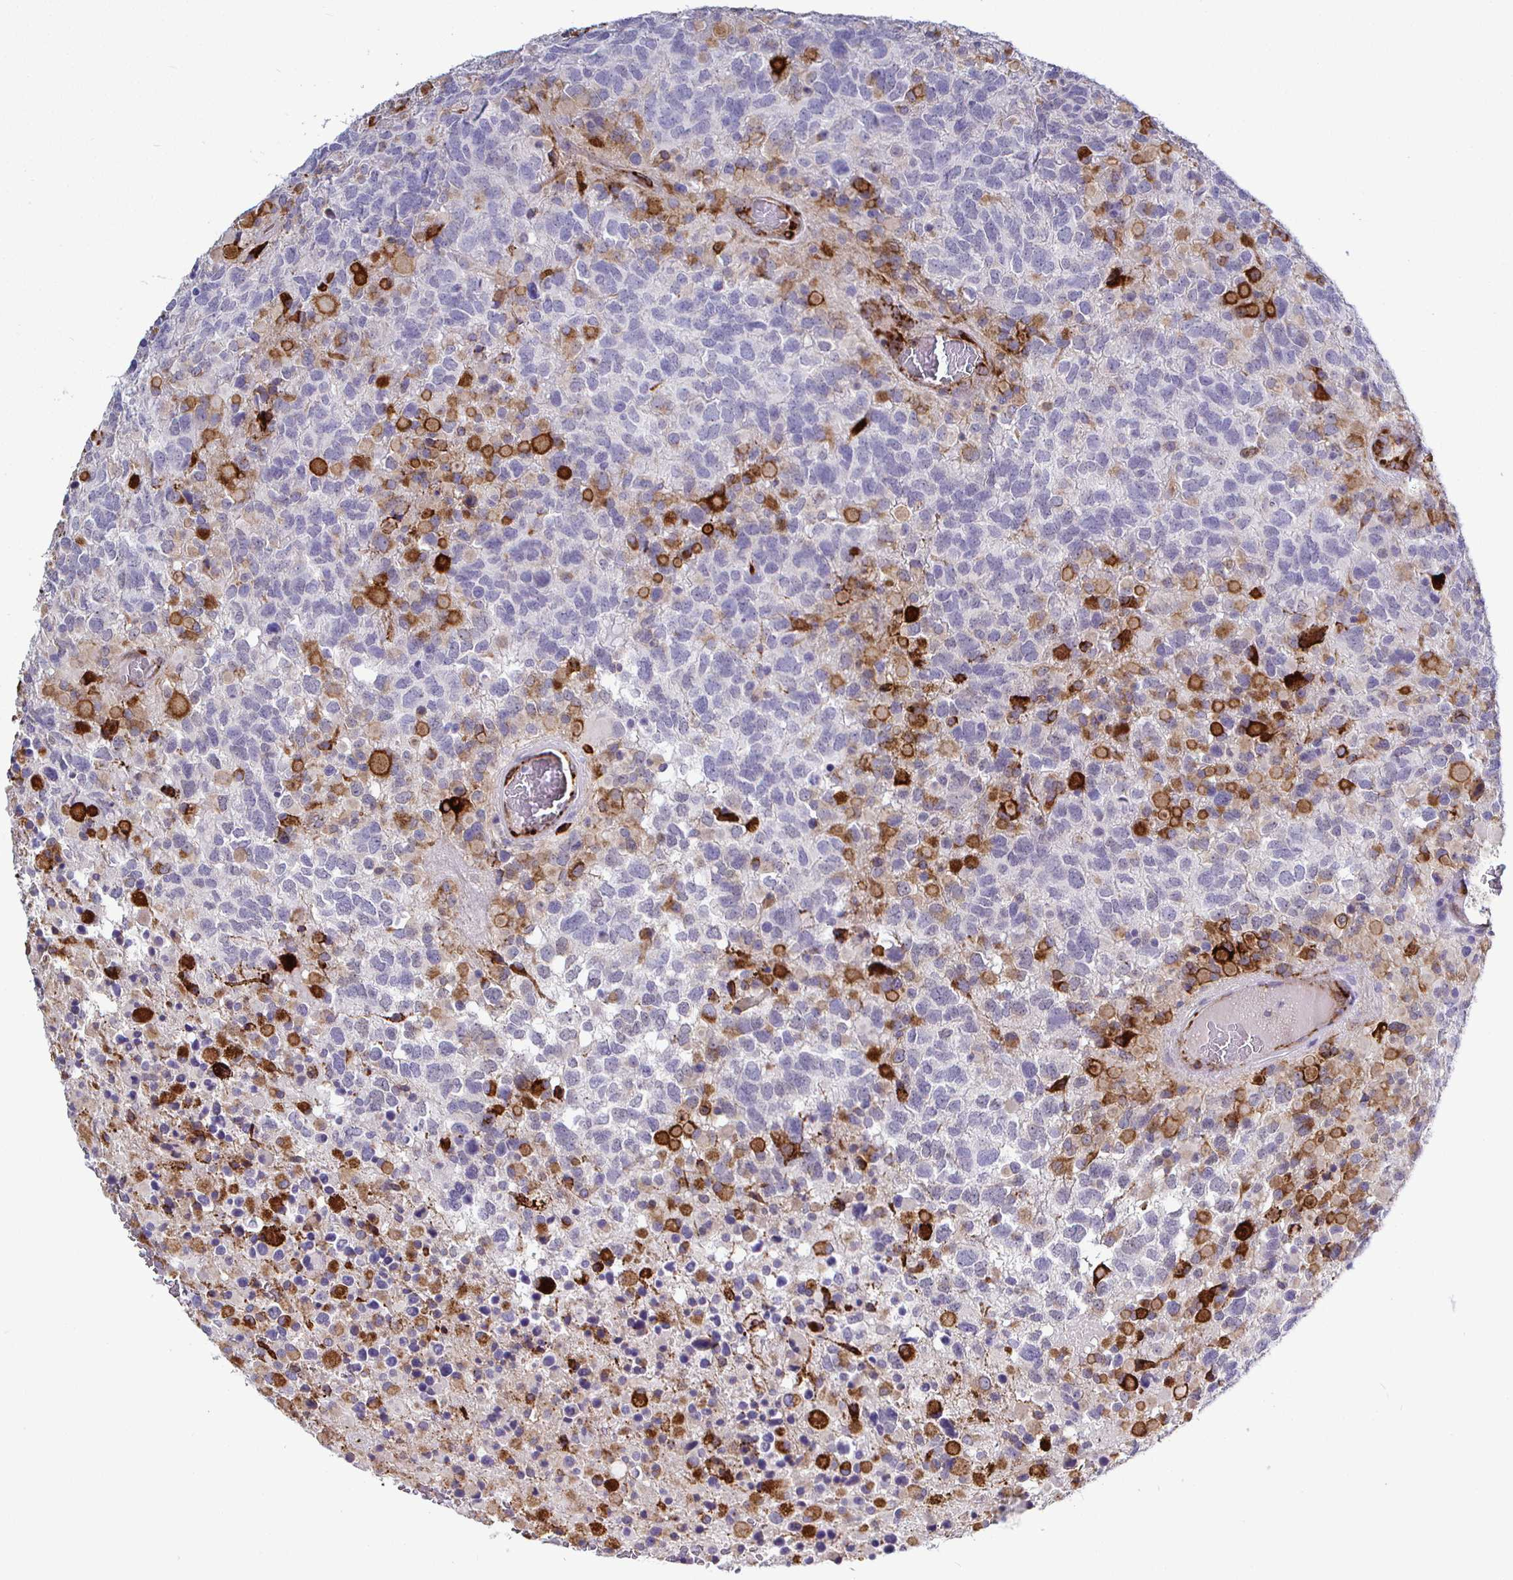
{"staining": {"intensity": "strong", "quantity": "<25%", "location": "cytoplasmic/membranous"}, "tissue": "glioma", "cell_type": "Tumor cells", "image_type": "cancer", "snomed": [{"axis": "morphology", "description": "Glioma, malignant, High grade"}, {"axis": "topography", "description": "Brain"}], "caption": "This micrograph reveals immunohistochemistry (IHC) staining of human glioma, with medium strong cytoplasmic/membranous staining in approximately <25% of tumor cells.", "gene": "P4HA2", "patient": {"sex": "female", "age": 40}}